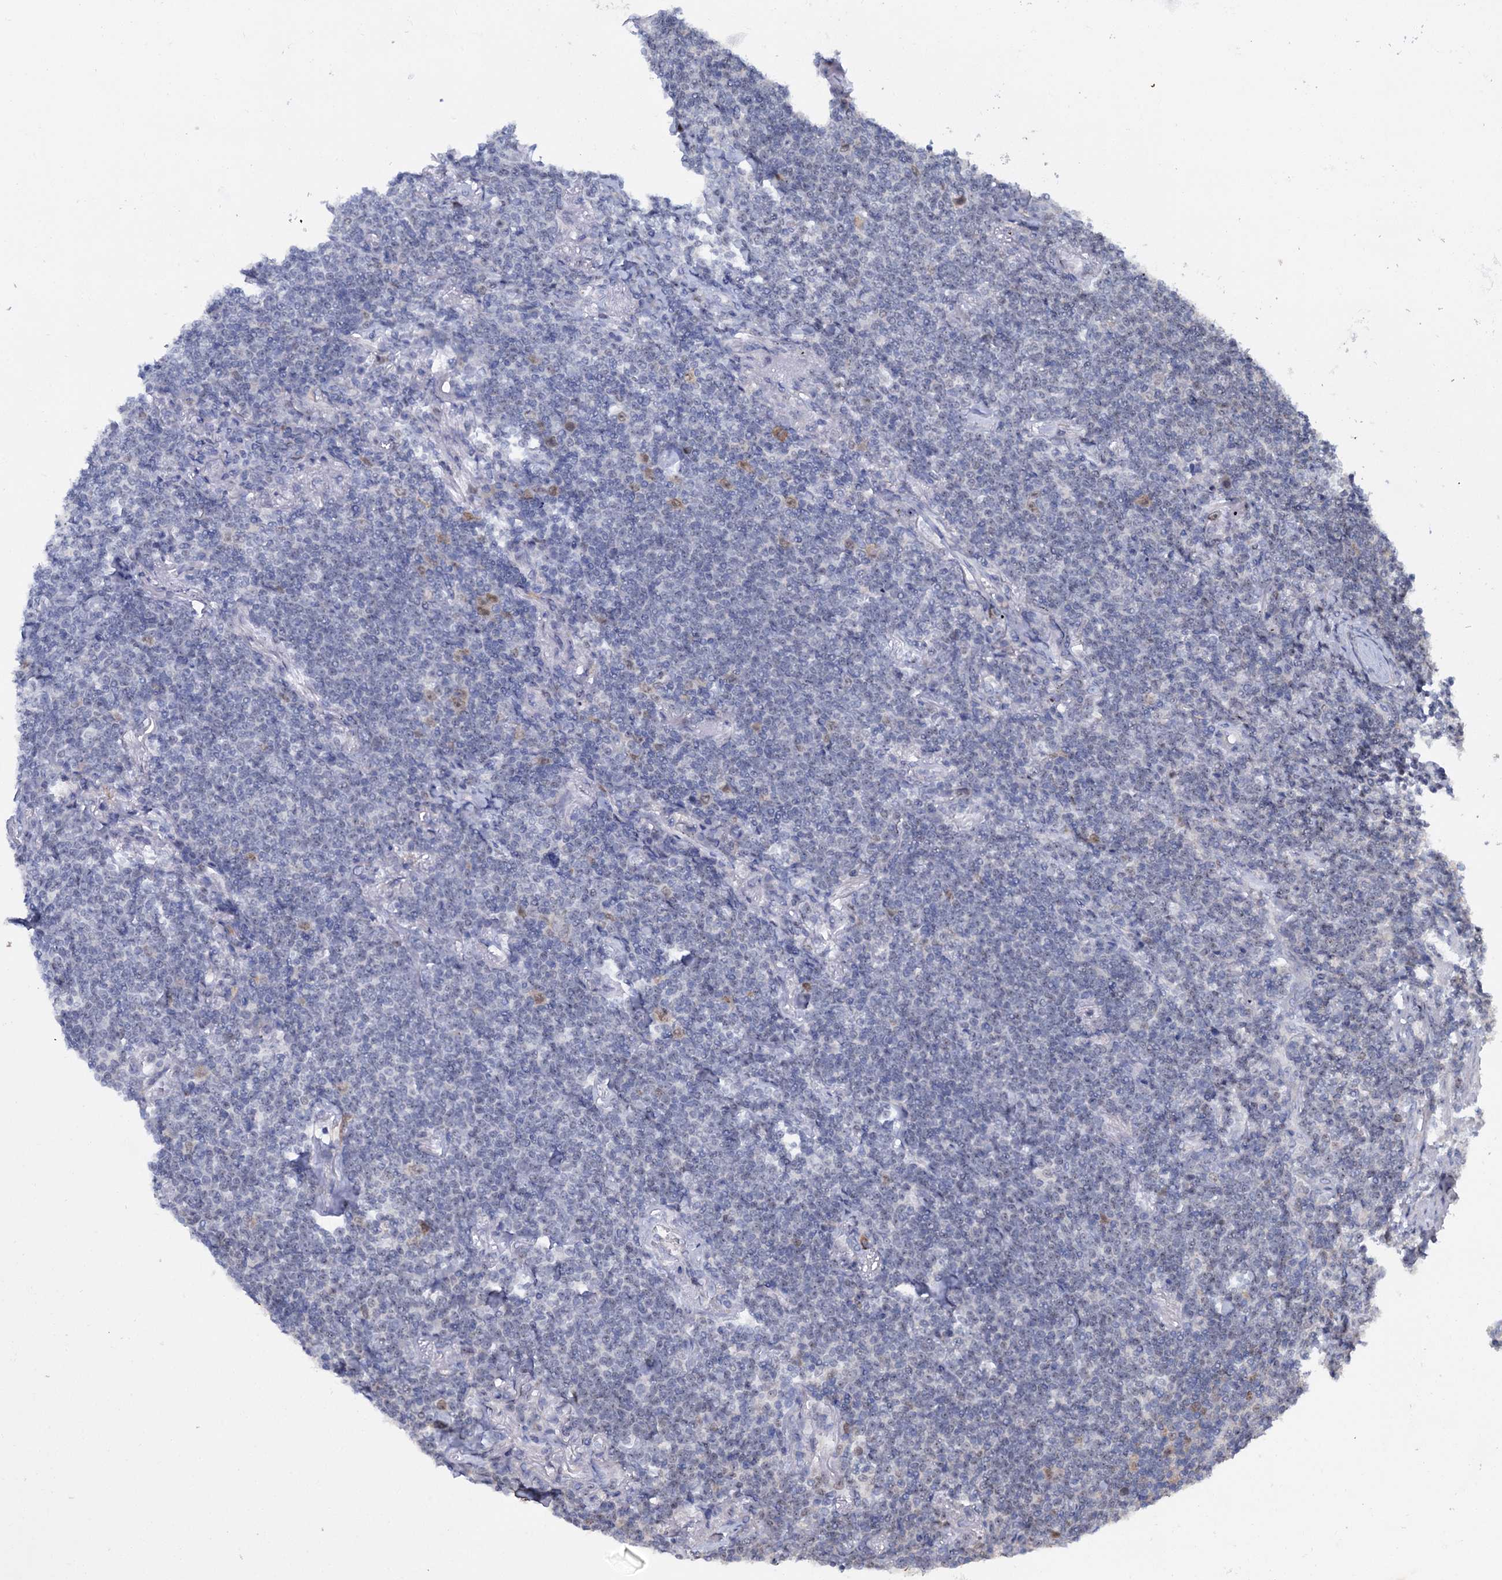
{"staining": {"intensity": "negative", "quantity": "none", "location": "none"}, "tissue": "lymphoma", "cell_type": "Tumor cells", "image_type": "cancer", "snomed": [{"axis": "morphology", "description": "Malignant lymphoma, non-Hodgkin's type, Low grade"}, {"axis": "topography", "description": "Lung"}], "caption": "Tumor cells are negative for brown protein staining in lymphoma. The staining is performed using DAB brown chromogen with nuclei counter-stained in using hematoxylin.", "gene": "FAM111B", "patient": {"sex": "female", "age": 71}}